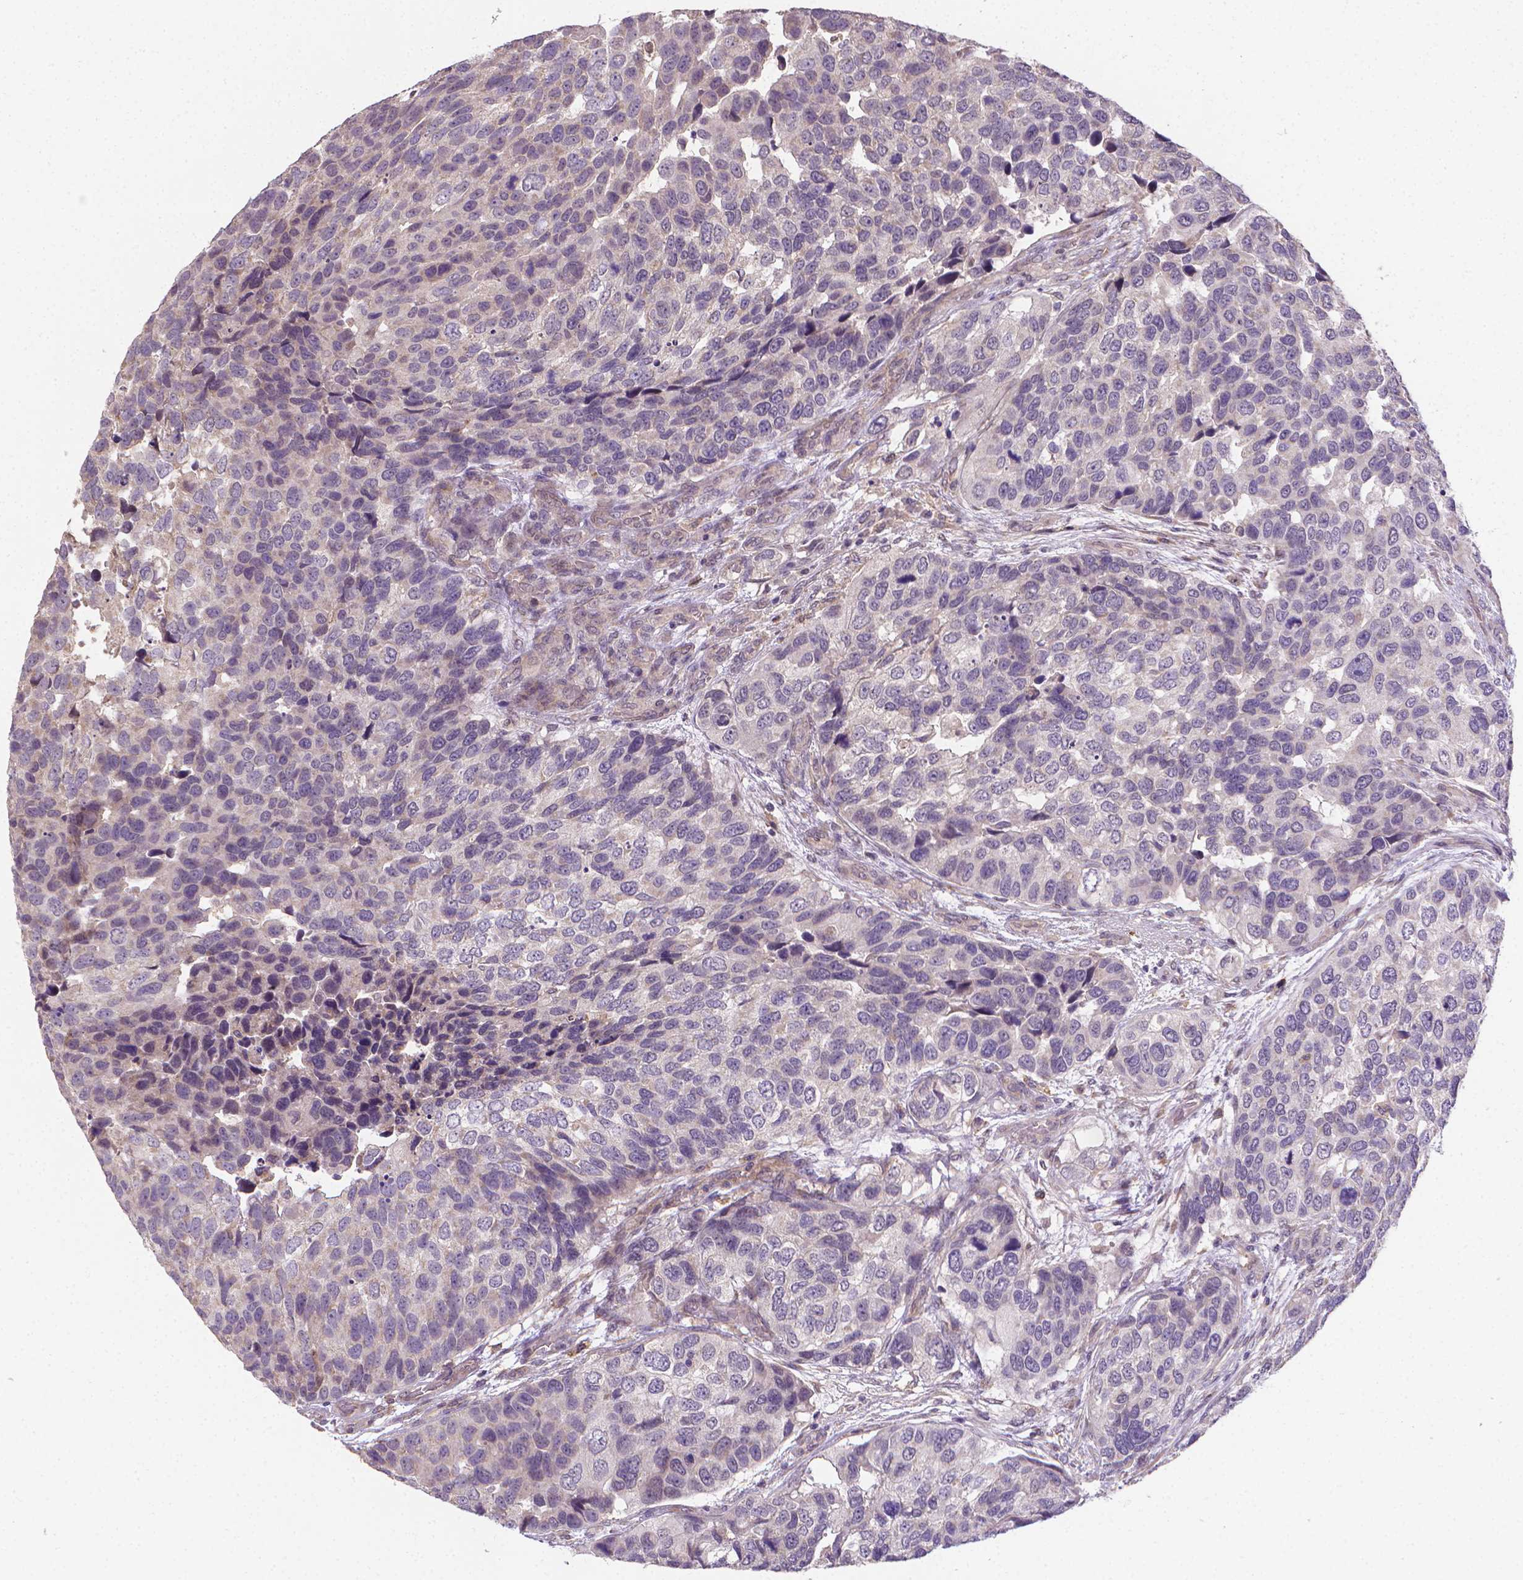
{"staining": {"intensity": "negative", "quantity": "none", "location": "none"}, "tissue": "urothelial cancer", "cell_type": "Tumor cells", "image_type": "cancer", "snomed": [{"axis": "morphology", "description": "Urothelial carcinoma, High grade"}, {"axis": "topography", "description": "Urinary bladder"}], "caption": "This photomicrograph is of high-grade urothelial carcinoma stained with immunohistochemistry to label a protein in brown with the nuclei are counter-stained blue. There is no positivity in tumor cells.", "gene": "GPR63", "patient": {"sex": "male", "age": 60}}